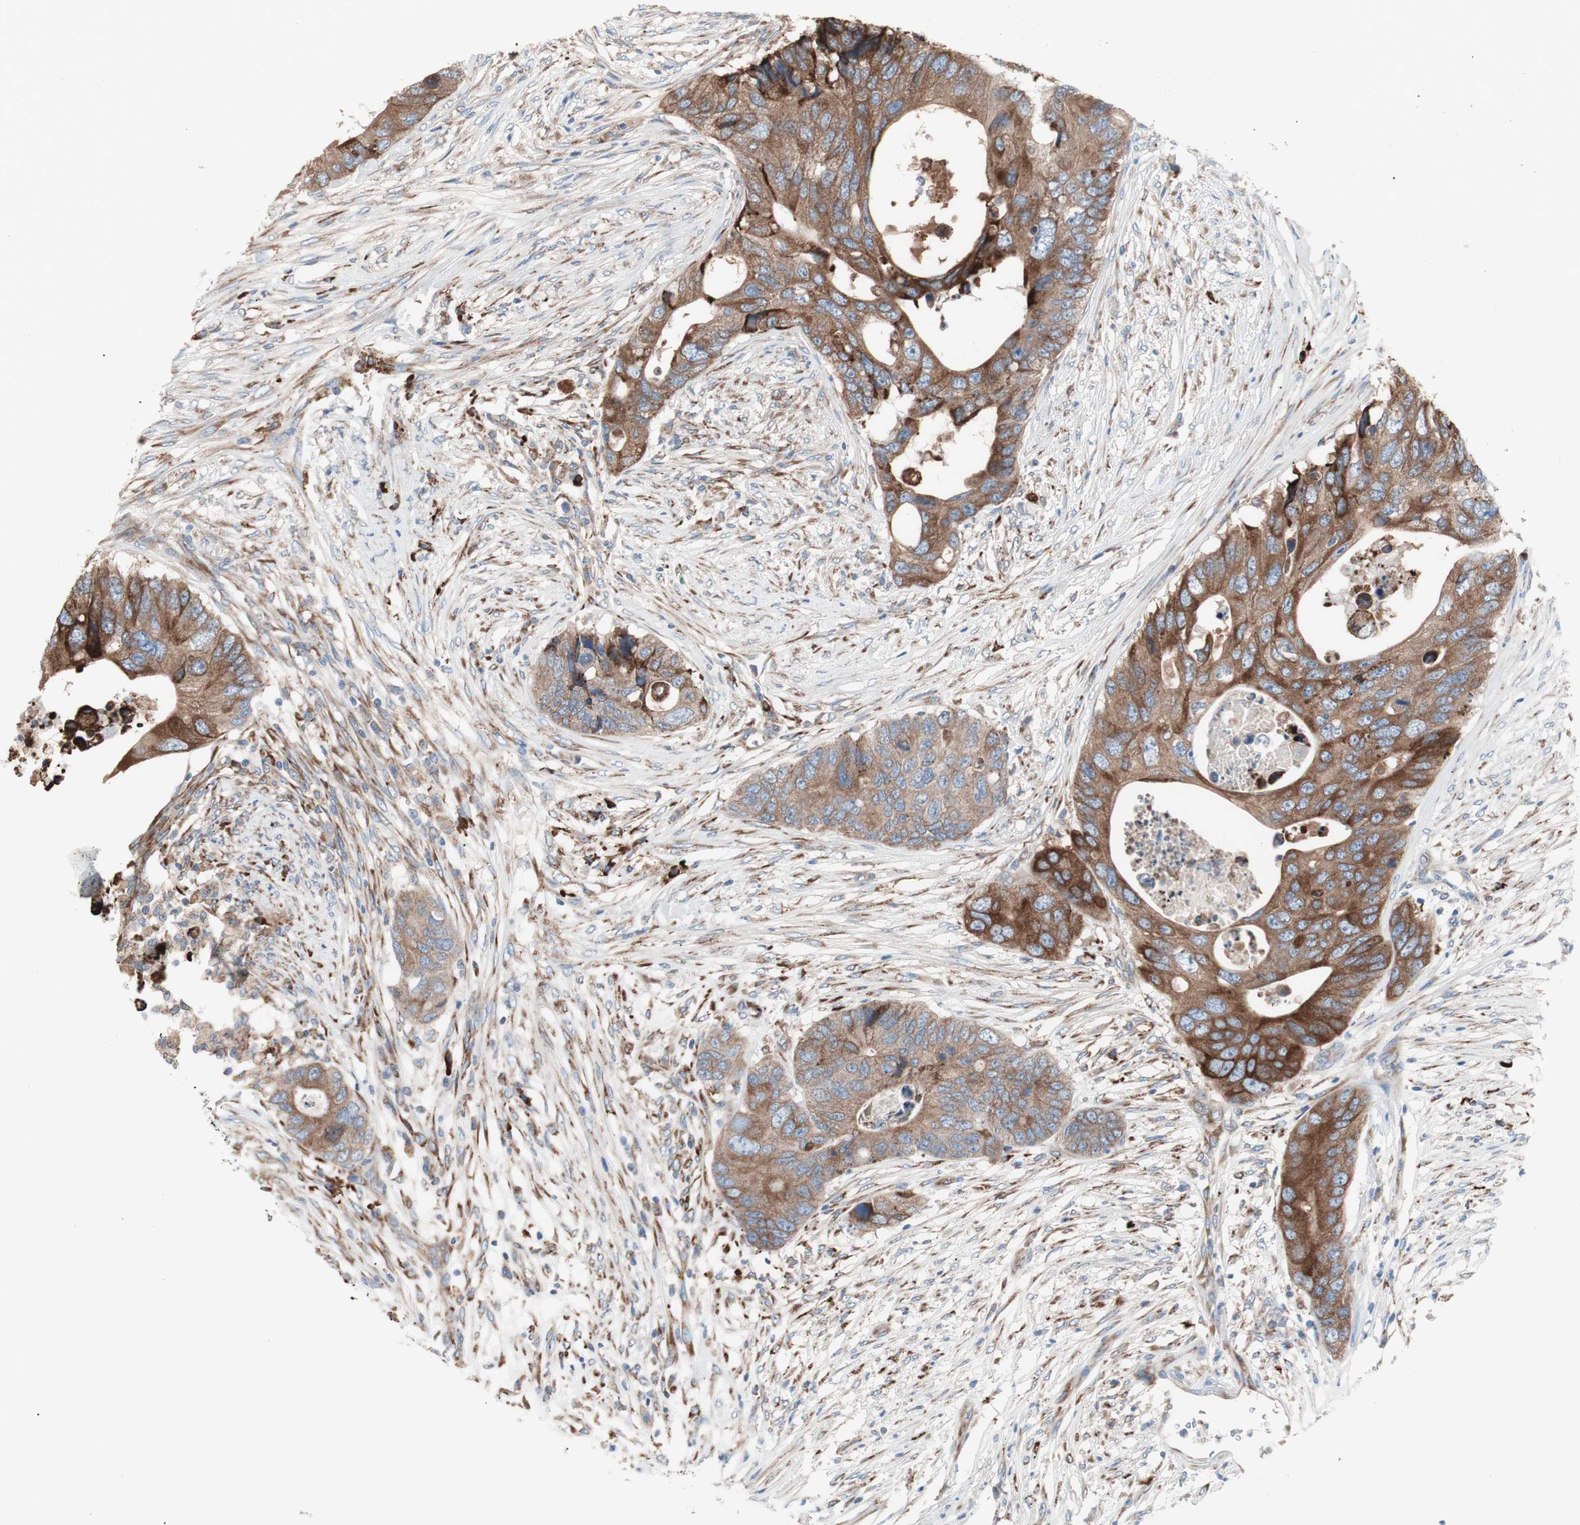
{"staining": {"intensity": "moderate", "quantity": ">75%", "location": "cytoplasmic/membranous"}, "tissue": "colorectal cancer", "cell_type": "Tumor cells", "image_type": "cancer", "snomed": [{"axis": "morphology", "description": "Adenocarcinoma, NOS"}, {"axis": "topography", "description": "Colon"}], "caption": "Brown immunohistochemical staining in human colorectal cancer shows moderate cytoplasmic/membranous expression in about >75% of tumor cells. The staining is performed using DAB (3,3'-diaminobenzidine) brown chromogen to label protein expression. The nuclei are counter-stained blue using hematoxylin.", "gene": "SLC27A4", "patient": {"sex": "male", "age": 71}}